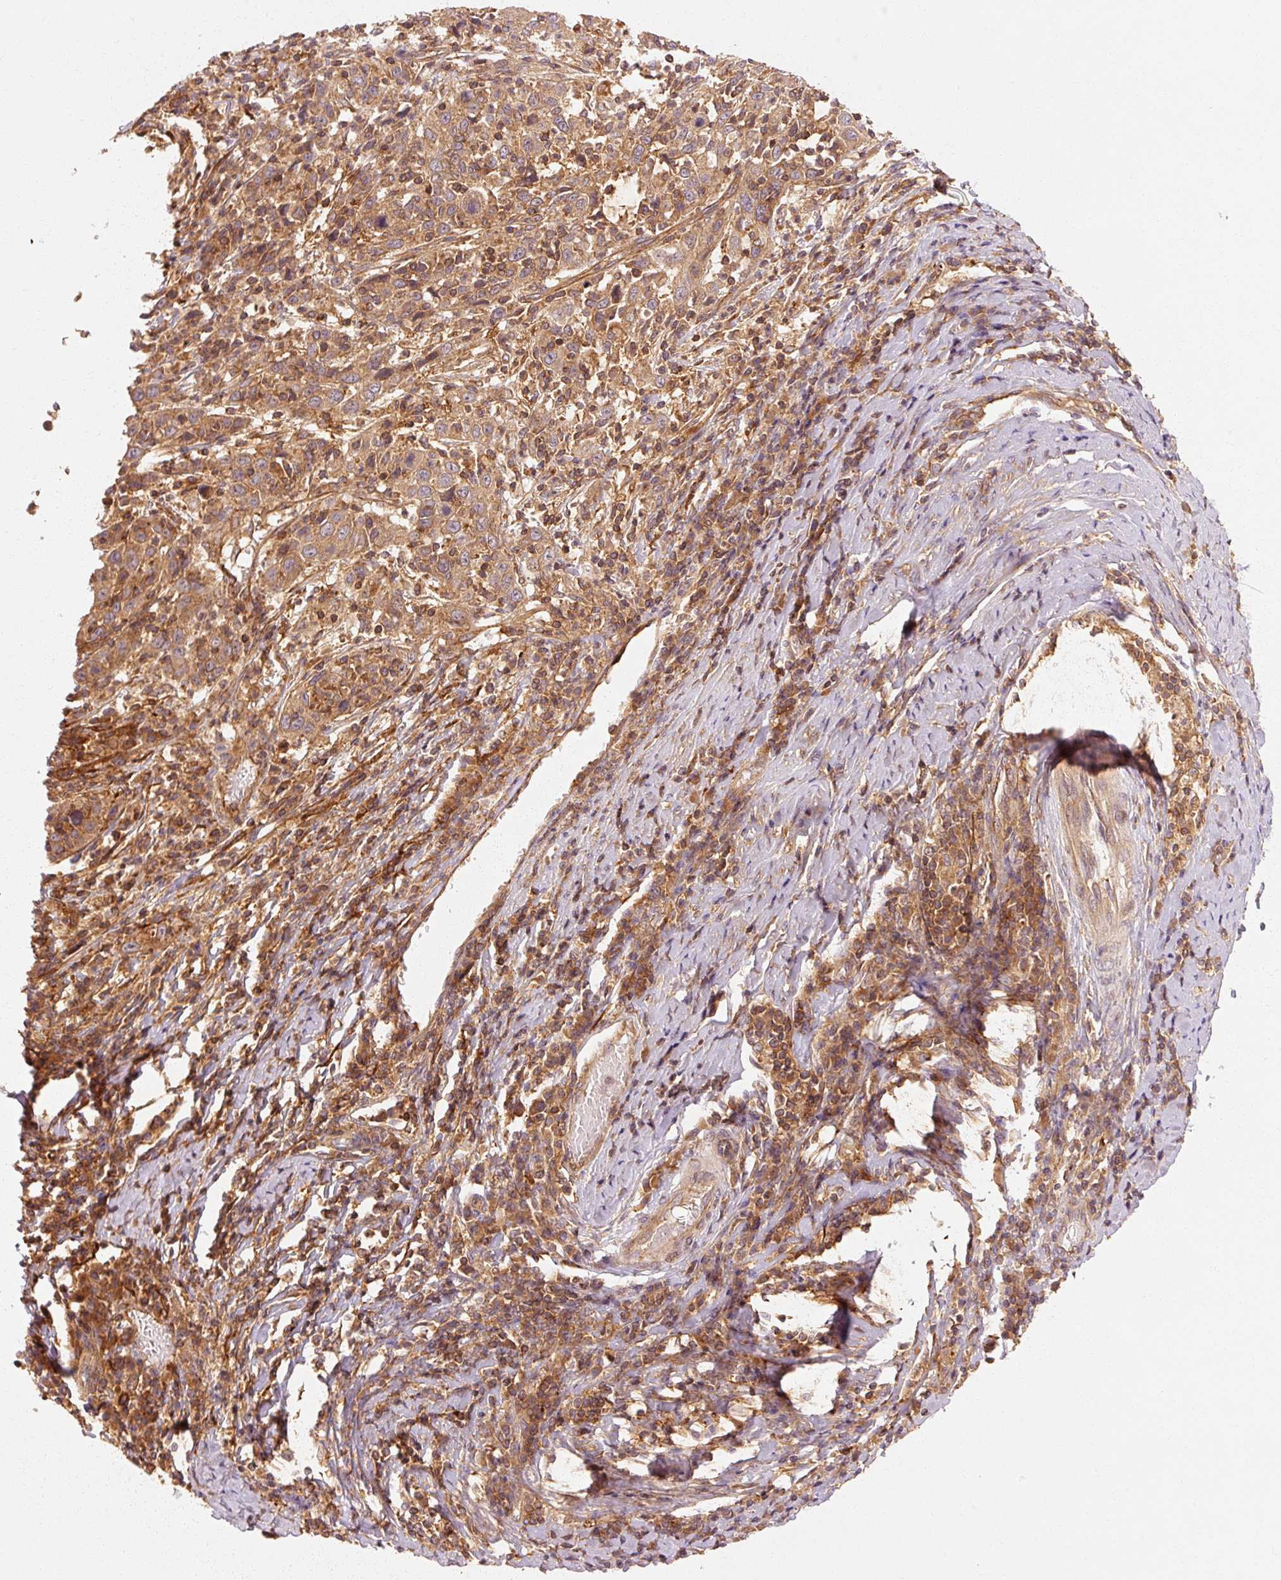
{"staining": {"intensity": "weak", "quantity": ">75%", "location": "cytoplasmic/membranous"}, "tissue": "cervical cancer", "cell_type": "Tumor cells", "image_type": "cancer", "snomed": [{"axis": "morphology", "description": "Squamous cell carcinoma, NOS"}, {"axis": "topography", "description": "Cervix"}], "caption": "Weak cytoplasmic/membranous protein positivity is identified in about >75% of tumor cells in cervical cancer.", "gene": "CTNNA1", "patient": {"sex": "female", "age": 46}}